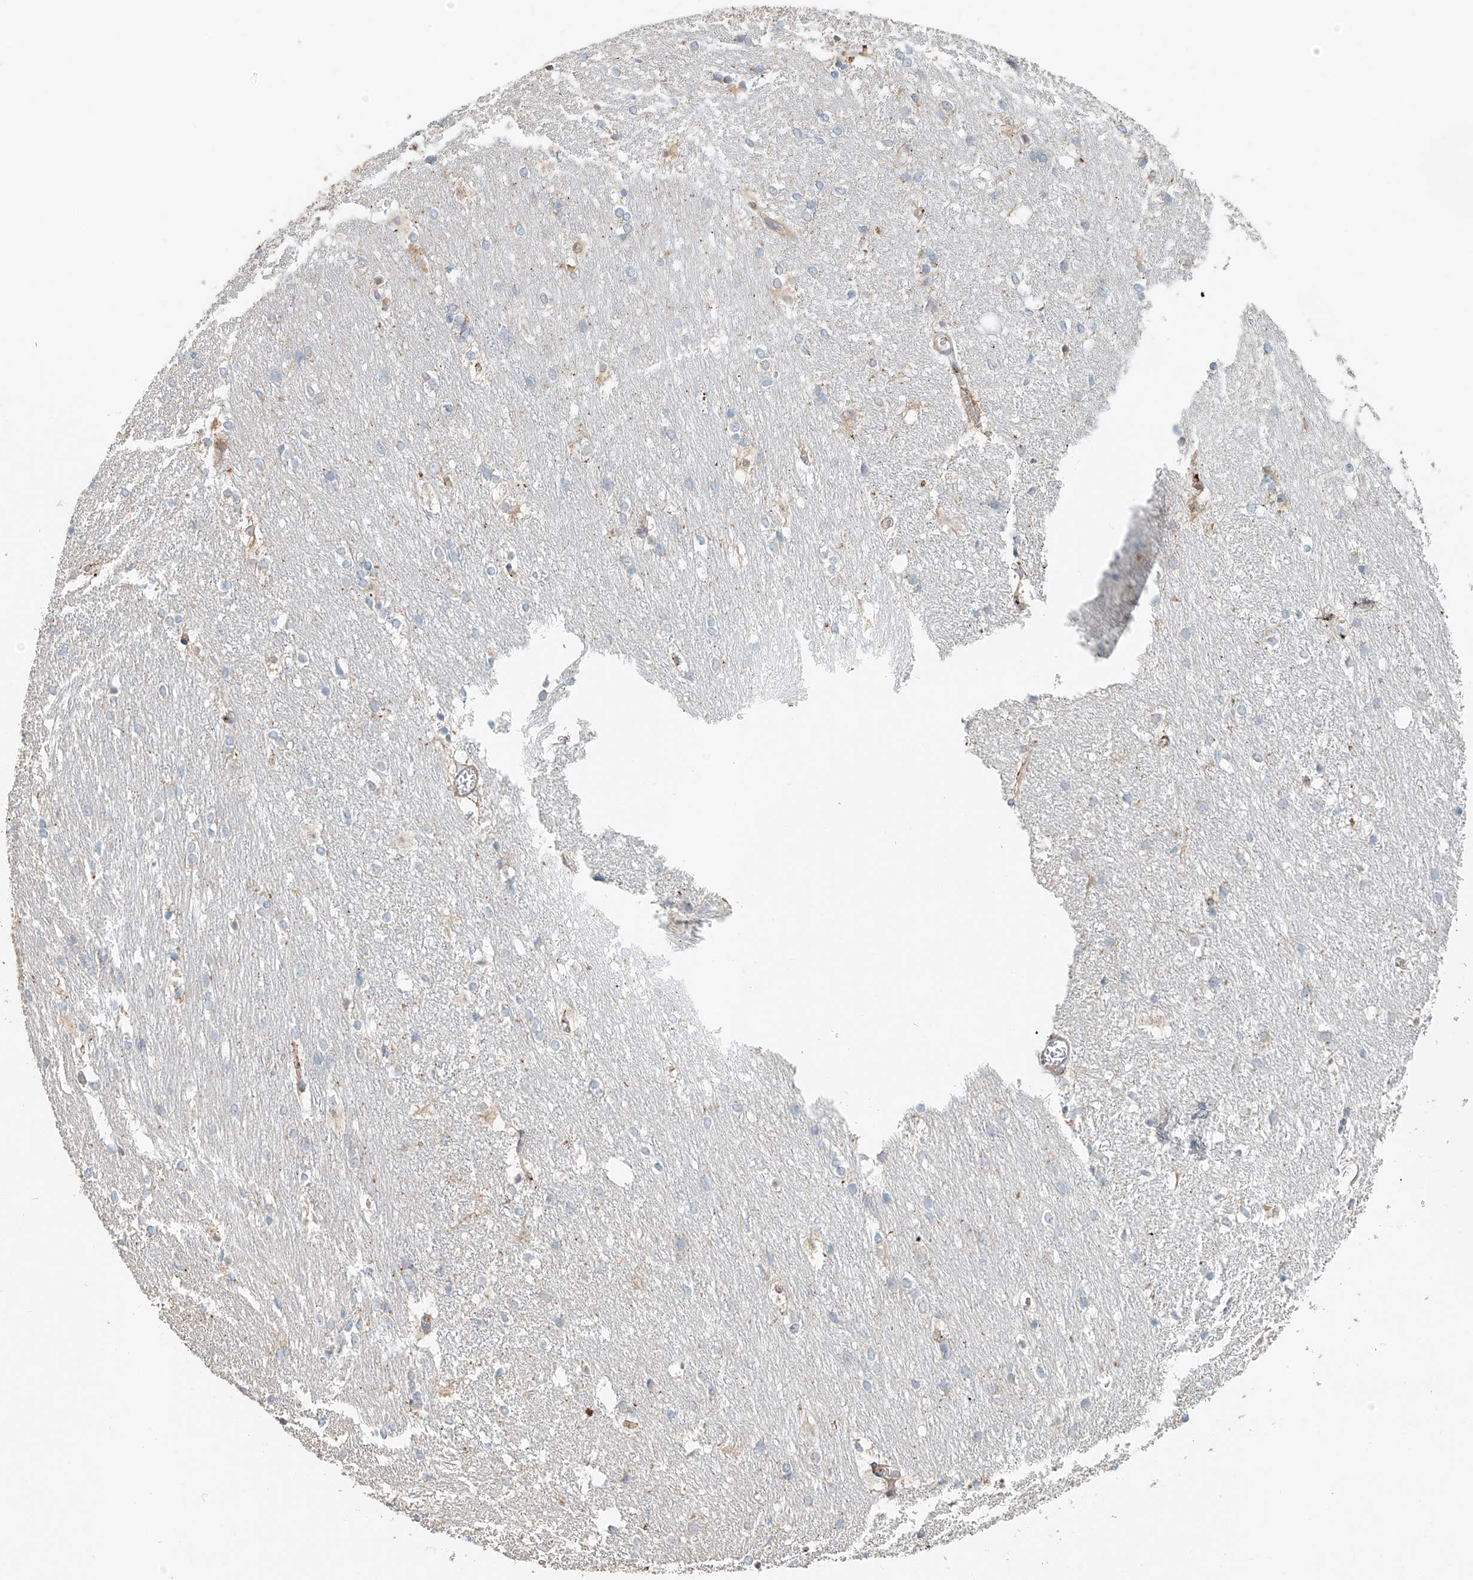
{"staining": {"intensity": "moderate", "quantity": "<25%", "location": "cytoplasmic/membranous"}, "tissue": "caudate", "cell_type": "Glial cells", "image_type": "normal", "snomed": [{"axis": "morphology", "description": "Normal tissue, NOS"}, {"axis": "topography", "description": "Lateral ventricle wall"}], "caption": "Moderate cytoplasmic/membranous expression for a protein is seen in about <25% of glial cells of benign caudate using immunohistochemistry.", "gene": "TRIM47", "patient": {"sex": "female", "age": 19}}